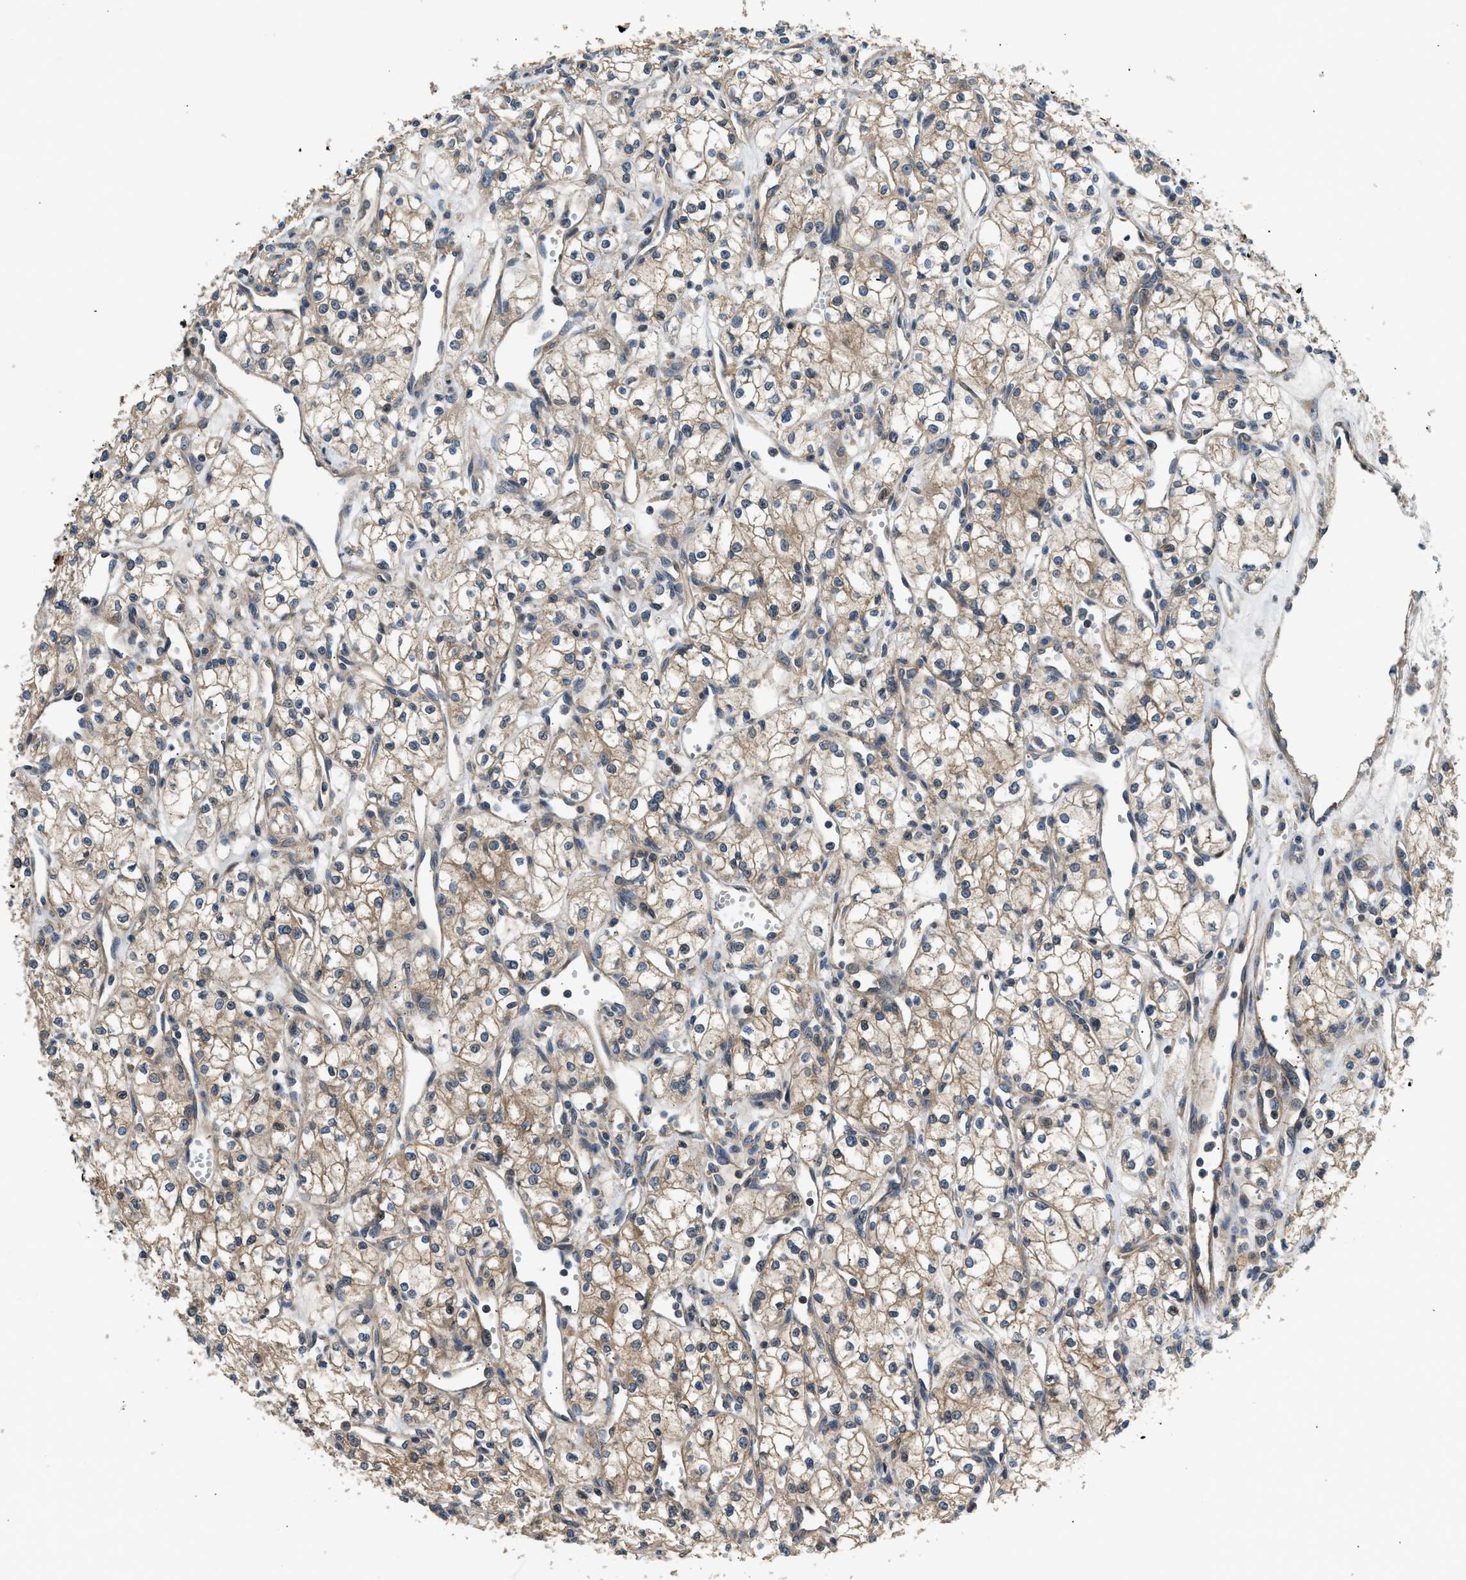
{"staining": {"intensity": "moderate", "quantity": ">75%", "location": "cytoplasmic/membranous"}, "tissue": "renal cancer", "cell_type": "Tumor cells", "image_type": "cancer", "snomed": [{"axis": "morphology", "description": "Adenocarcinoma, NOS"}, {"axis": "topography", "description": "Kidney"}], "caption": "Protein expression analysis of human renal cancer (adenocarcinoma) reveals moderate cytoplasmic/membranous positivity in approximately >75% of tumor cells.", "gene": "IL3RA", "patient": {"sex": "male", "age": 59}}